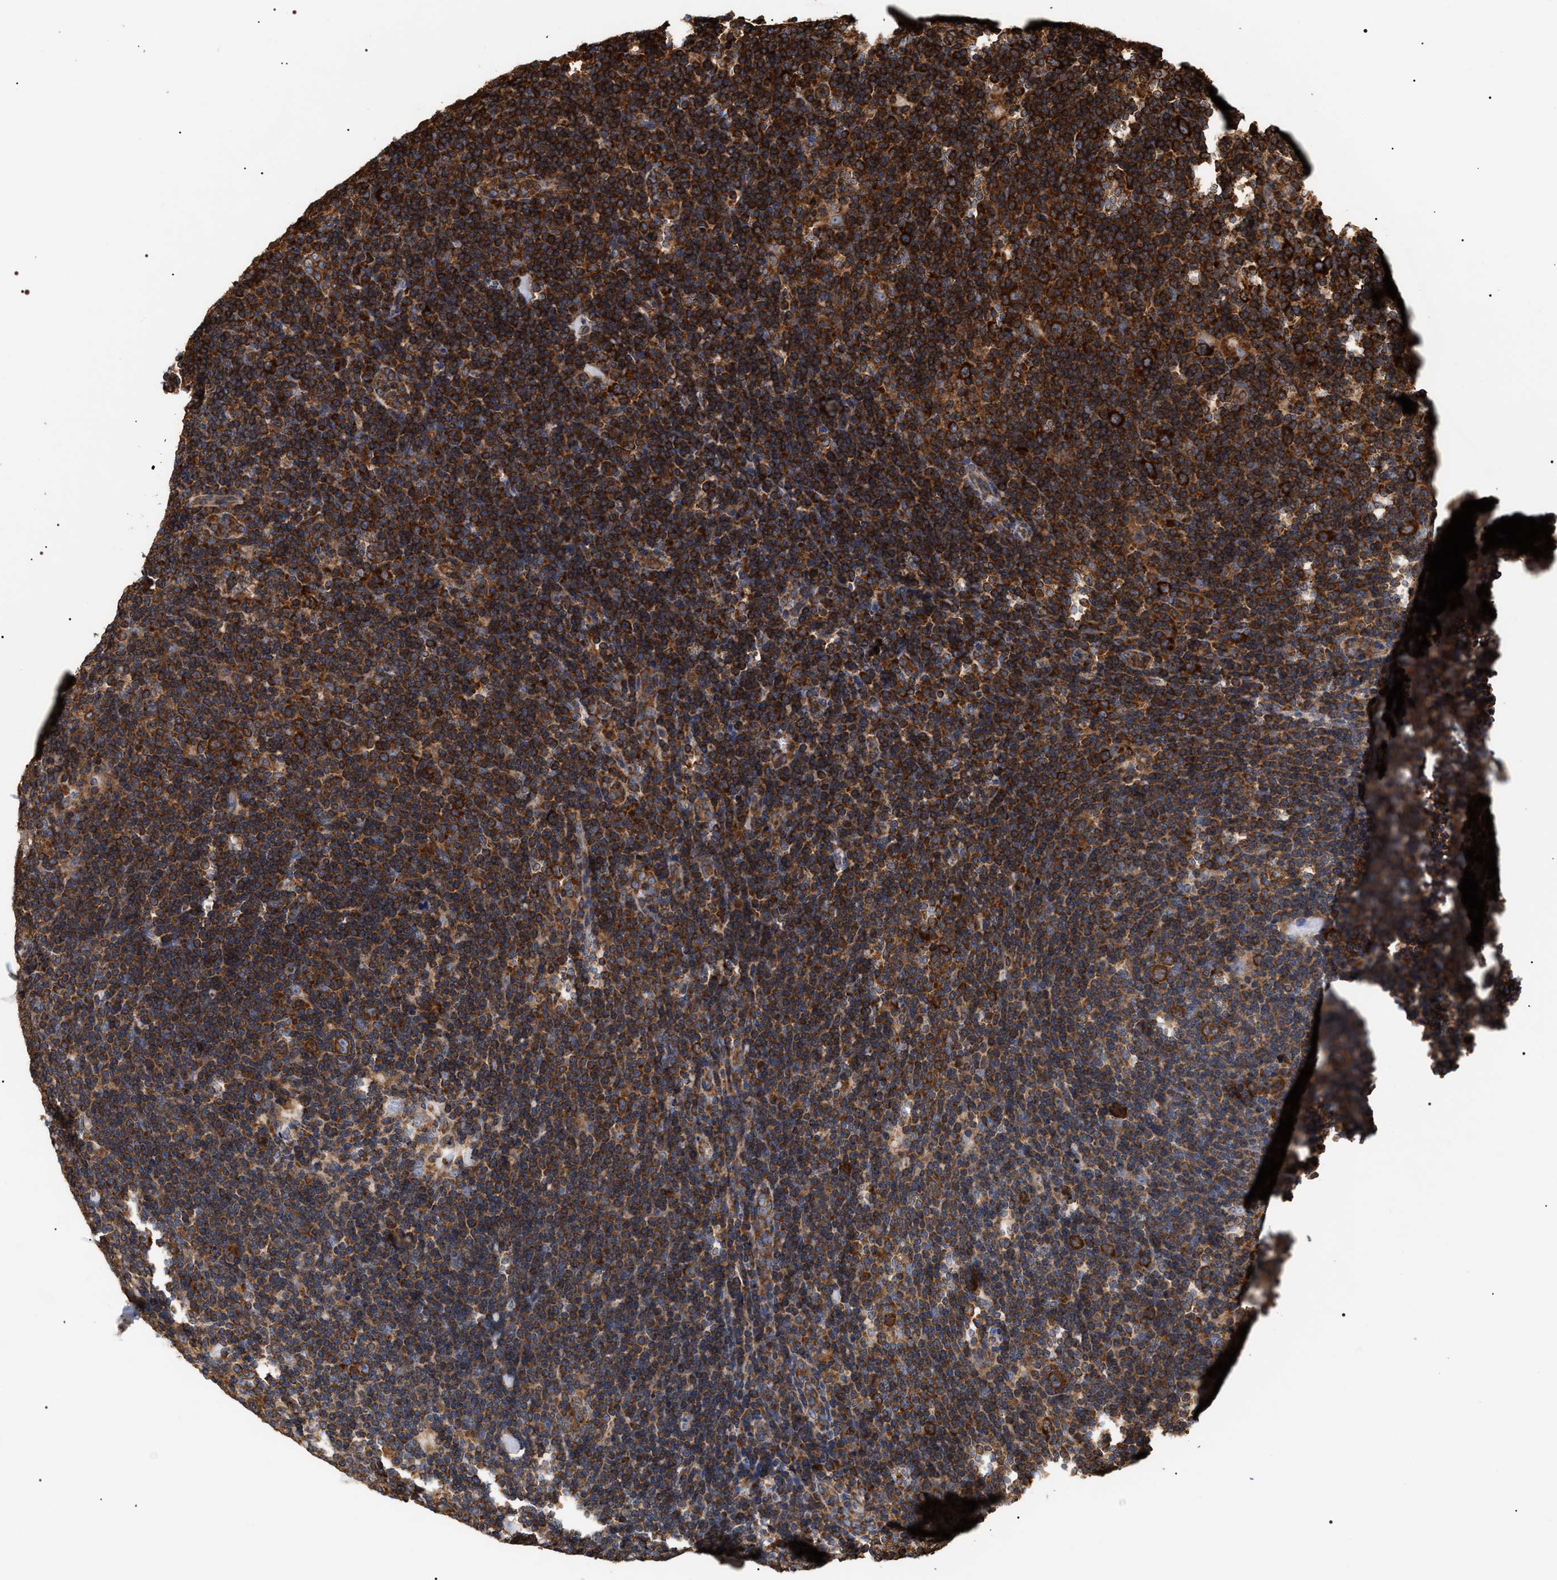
{"staining": {"intensity": "strong", "quantity": ">75%", "location": "cytoplasmic/membranous"}, "tissue": "lymphoma", "cell_type": "Tumor cells", "image_type": "cancer", "snomed": [{"axis": "morphology", "description": "Hodgkin's disease, NOS"}, {"axis": "topography", "description": "Lymph node"}], "caption": "Tumor cells exhibit high levels of strong cytoplasmic/membranous staining in about >75% of cells in Hodgkin's disease.", "gene": "SERBP1", "patient": {"sex": "female", "age": 57}}